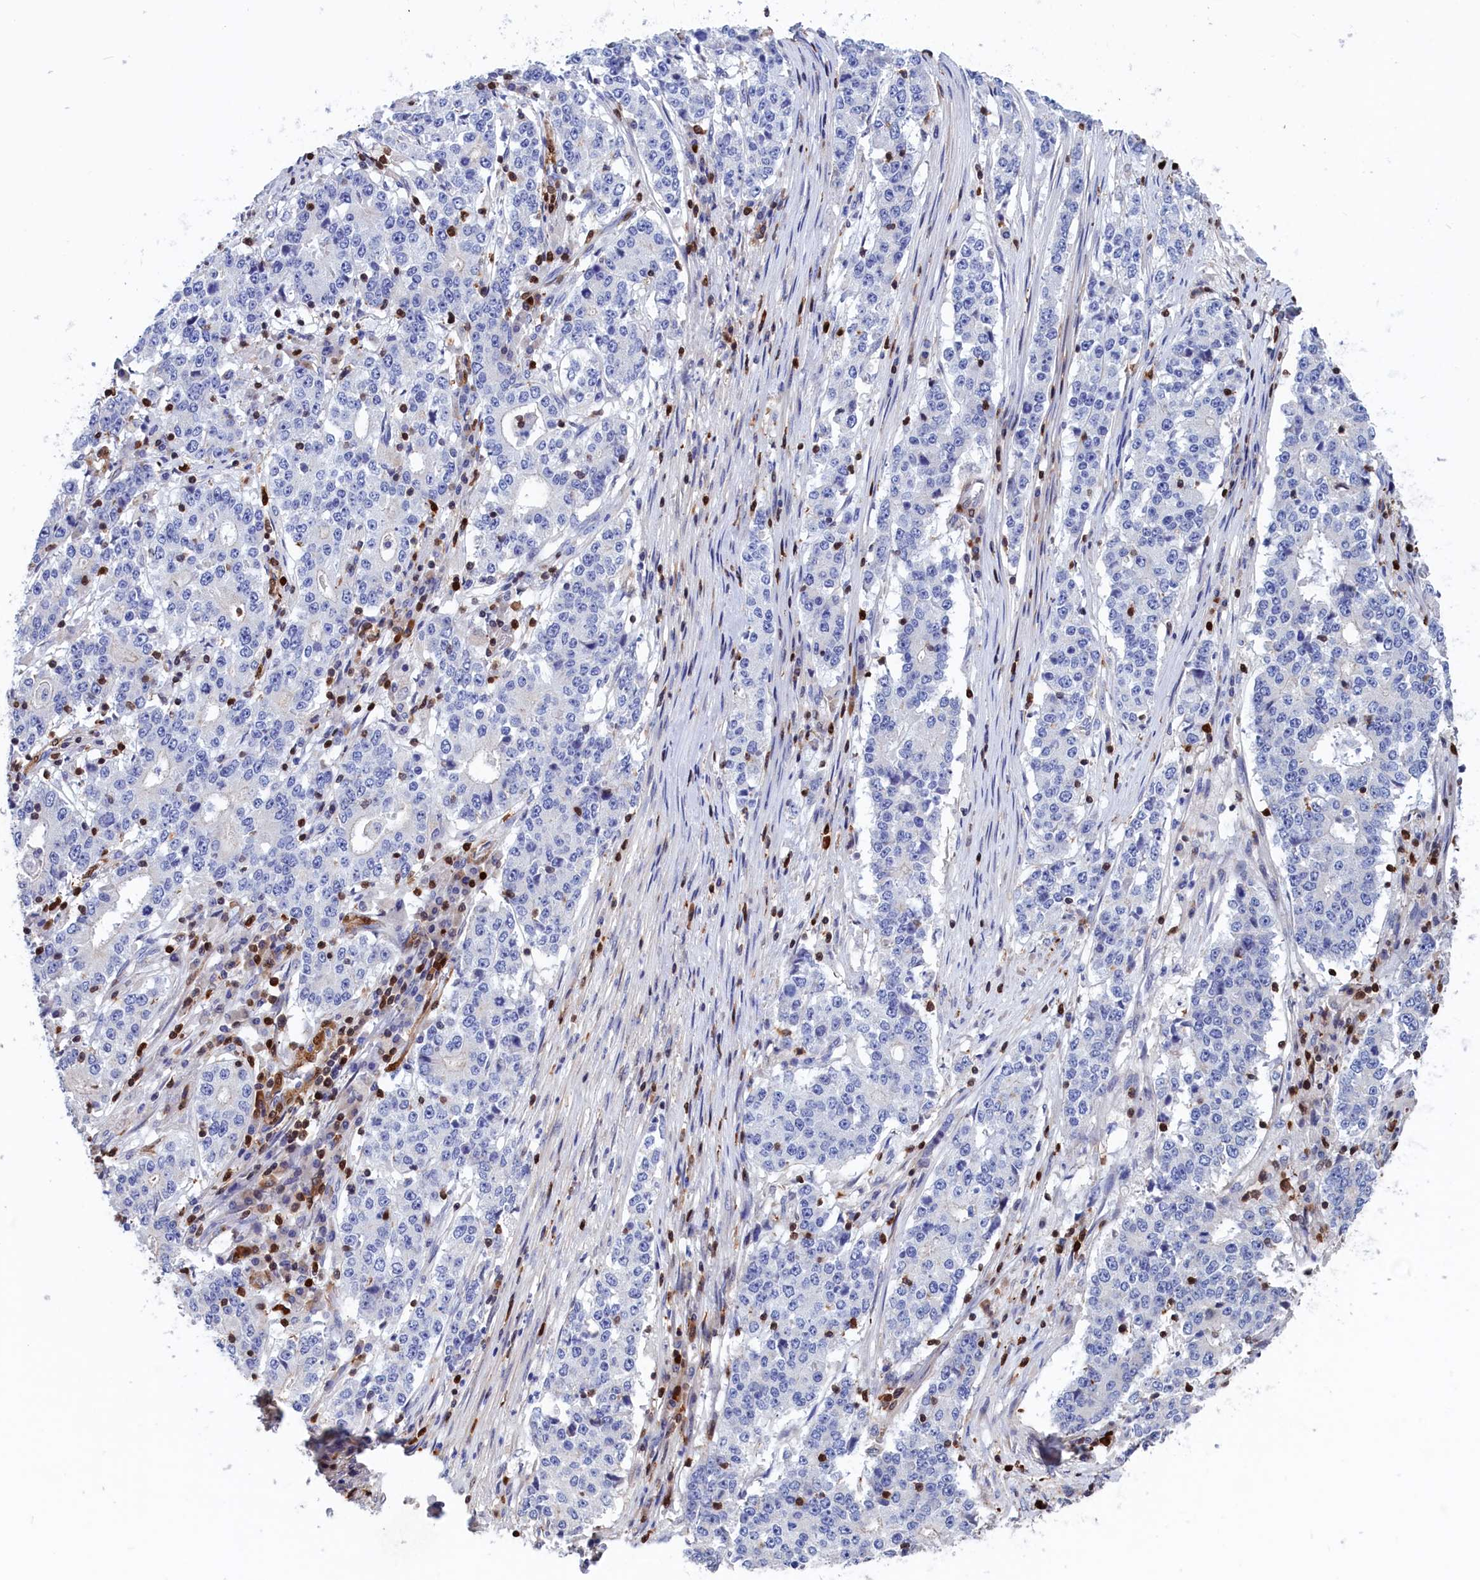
{"staining": {"intensity": "negative", "quantity": "none", "location": "none"}, "tissue": "stomach cancer", "cell_type": "Tumor cells", "image_type": "cancer", "snomed": [{"axis": "morphology", "description": "Adenocarcinoma, NOS"}, {"axis": "topography", "description": "Stomach"}], "caption": "Tumor cells show no significant protein positivity in stomach adenocarcinoma.", "gene": "CRIP1", "patient": {"sex": "male", "age": 59}}